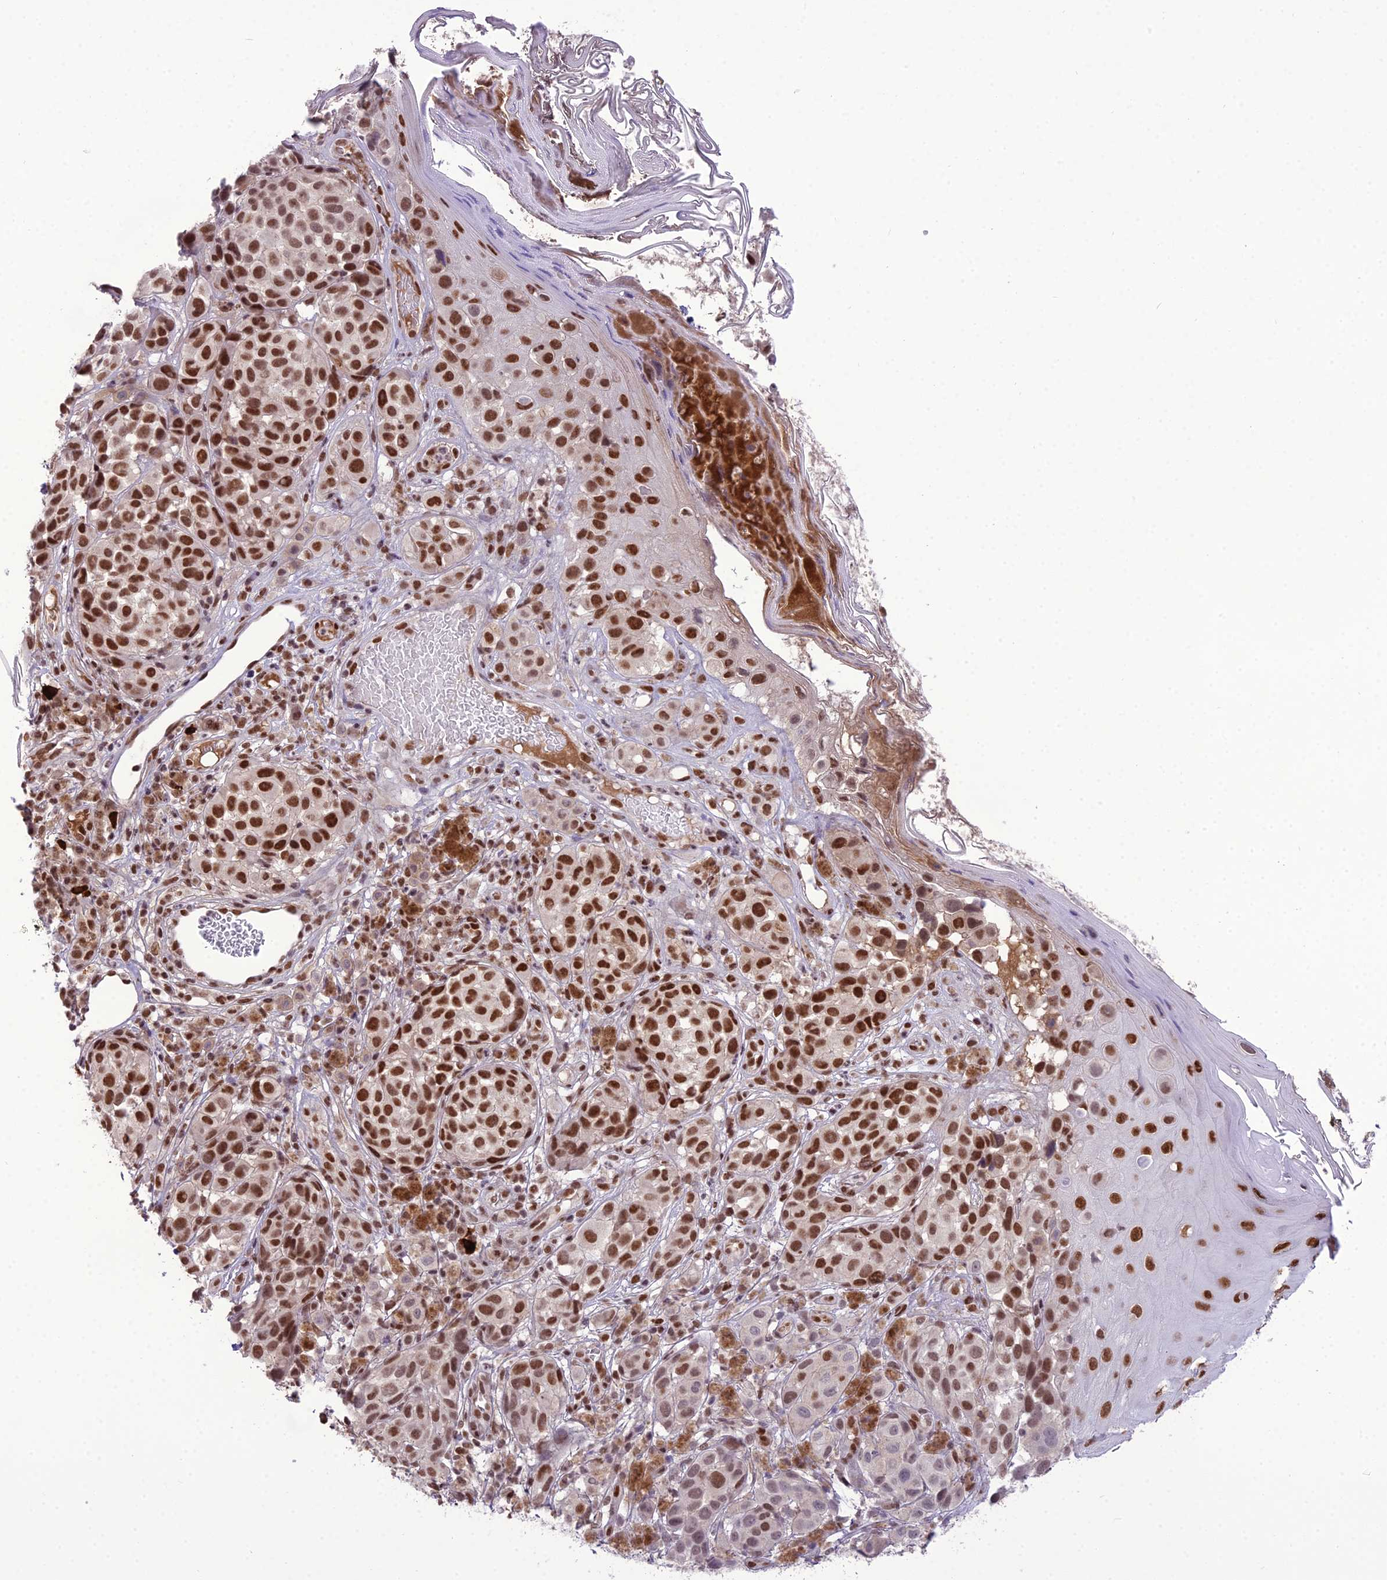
{"staining": {"intensity": "strong", "quantity": ">75%", "location": "nuclear"}, "tissue": "melanoma", "cell_type": "Tumor cells", "image_type": "cancer", "snomed": [{"axis": "morphology", "description": "Malignant melanoma, NOS"}, {"axis": "topography", "description": "Skin"}], "caption": "DAB (3,3'-diaminobenzidine) immunohistochemical staining of human malignant melanoma shows strong nuclear protein positivity in approximately >75% of tumor cells.", "gene": "SH3RF3", "patient": {"sex": "male", "age": 38}}